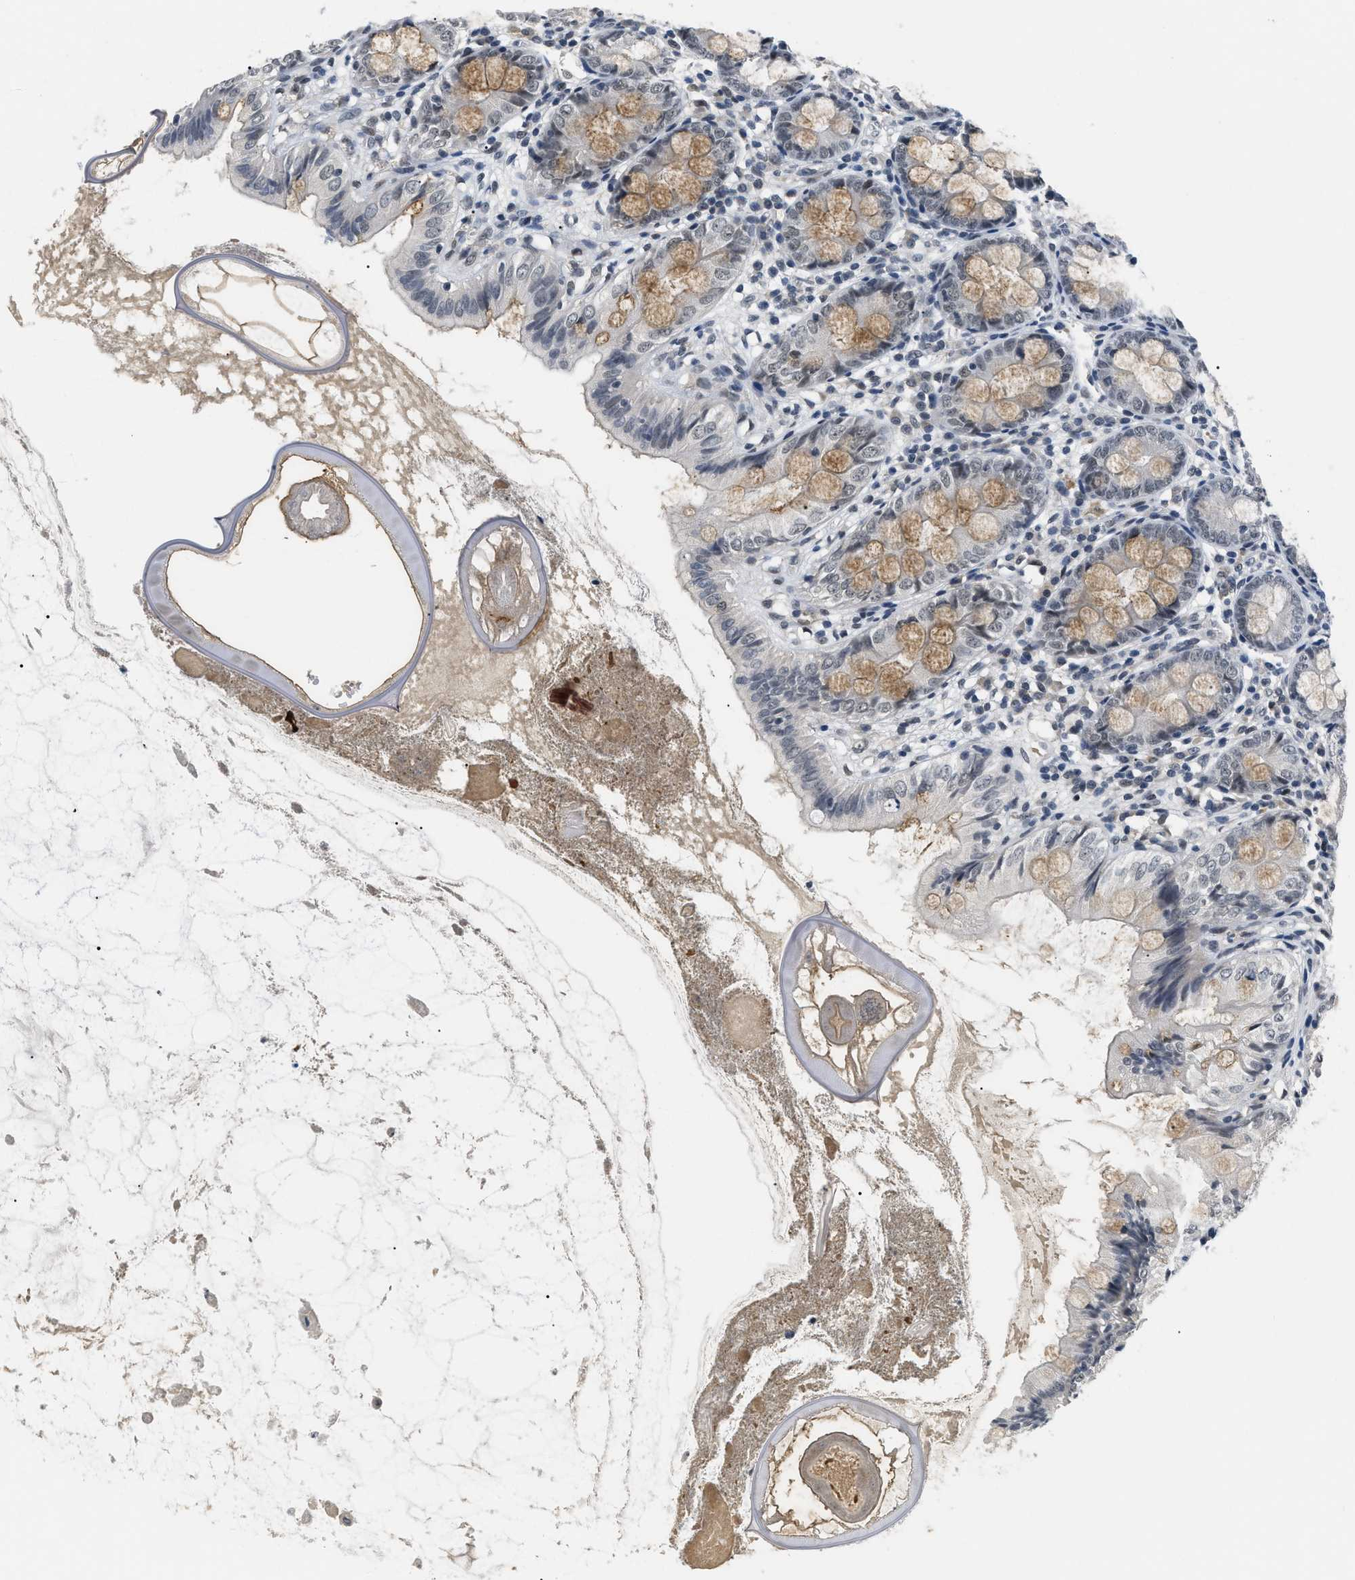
{"staining": {"intensity": "moderate", "quantity": "25%-75%", "location": "cytoplasmic/membranous,nuclear"}, "tissue": "appendix", "cell_type": "Glandular cells", "image_type": "normal", "snomed": [{"axis": "morphology", "description": "Normal tissue, NOS"}, {"axis": "topography", "description": "Appendix"}], "caption": "IHC of unremarkable human appendix displays medium levels of moderate cytoplasmic/membranous,nuclear expression in approximately 25%-75% of glandular cells. (IHC, brightfield microscopy, high magnification).", "gene": "MZF1", "patient": {"sex": "female", "age": 77}}